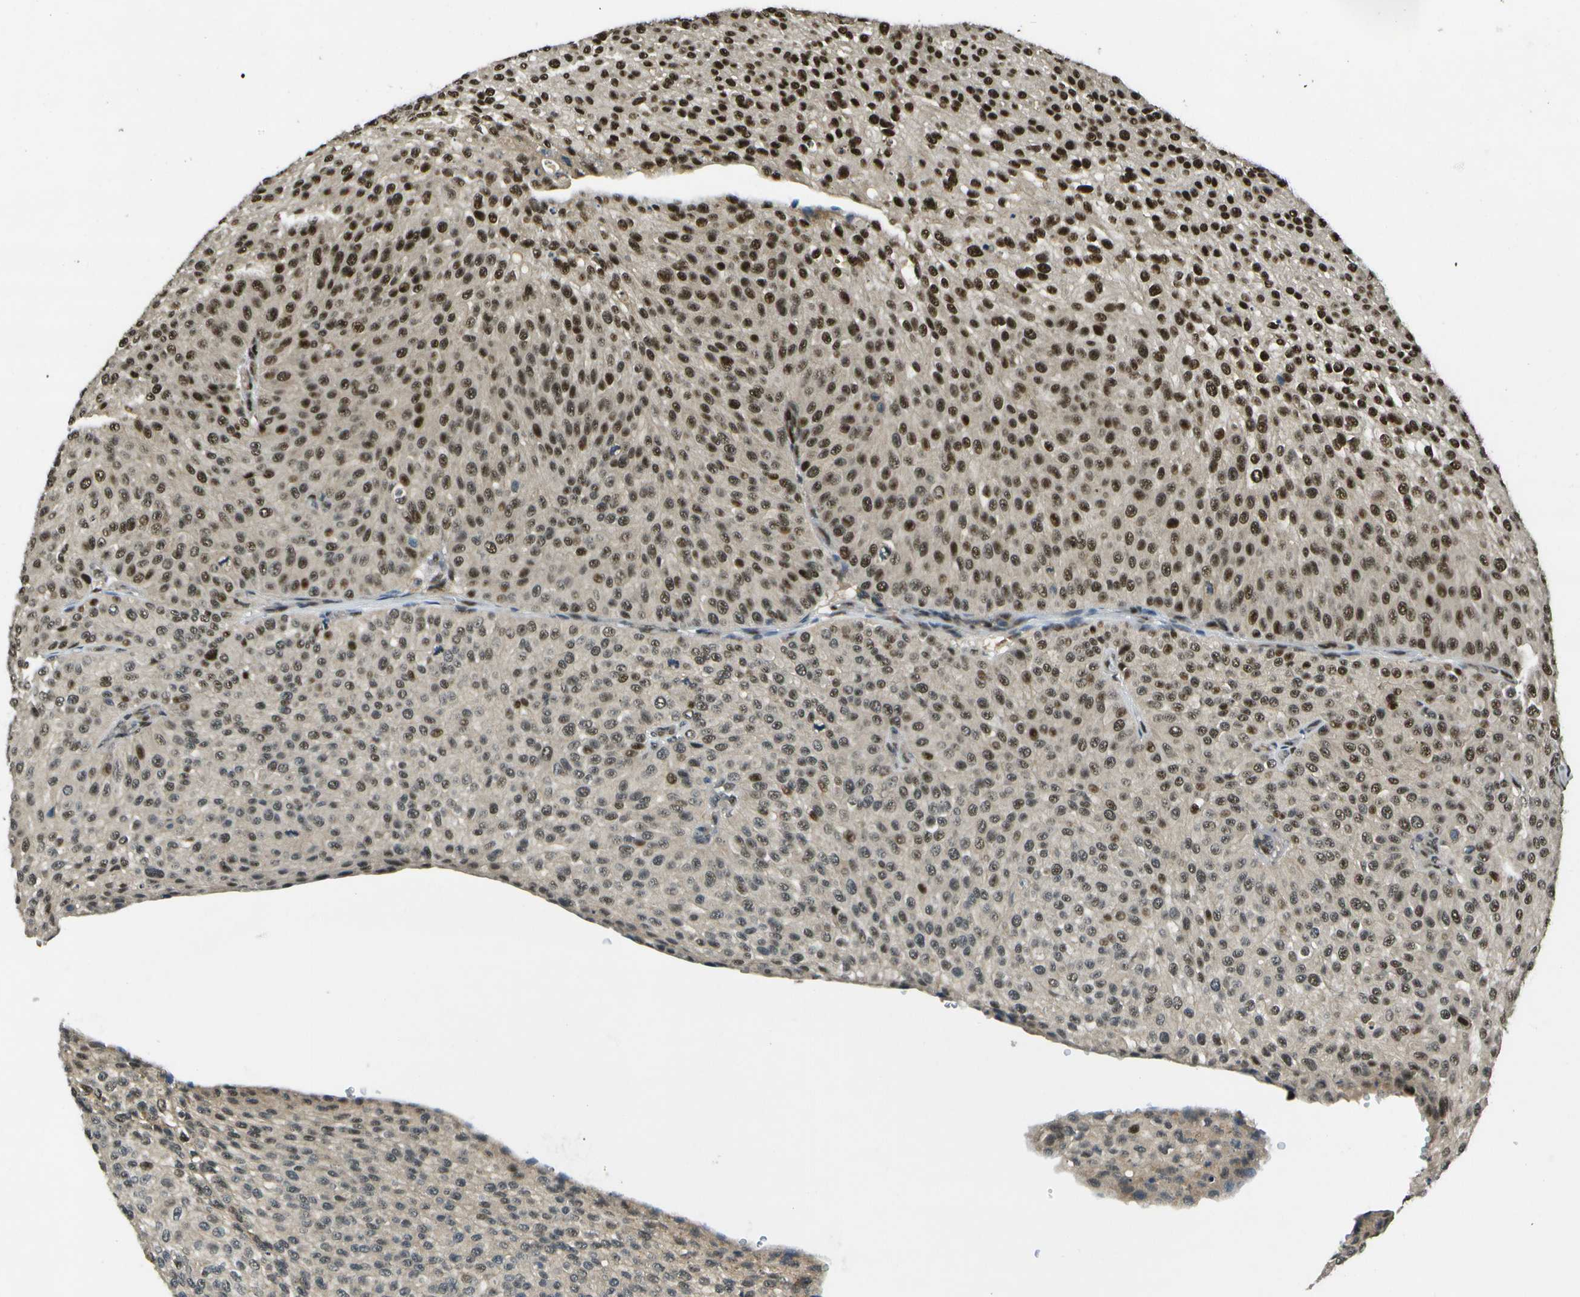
{"staining": {"intensity": "moderate", "quantity": ">75%", "location": "cytoplasmic/membranous,nuclear"}, "tissue": "urothelial cancer", "cell_type": "Tumor cells", "image_type": "cancer", "snomed": [{"axis": "morphology", "description": "Urothelial carcinoma, Low grade"}, {"axis": "topography", "description": "Smooth muscle"}, {"axis": "topography", "description": "Urinary bladder"}], "caption": "Immunohistochemical staining of human urothelial carcinoma (low-grade) demonstrates moderate cytoplasmic/membranous and nuclear protein positivity in about >75% of tumor cells. (DAB (3,3'-diaminobenzidine) = brown stain, brightfield microscopy at high magnification).", "gene": "GANC", "patient": {"sex": "male", "age": 60}}